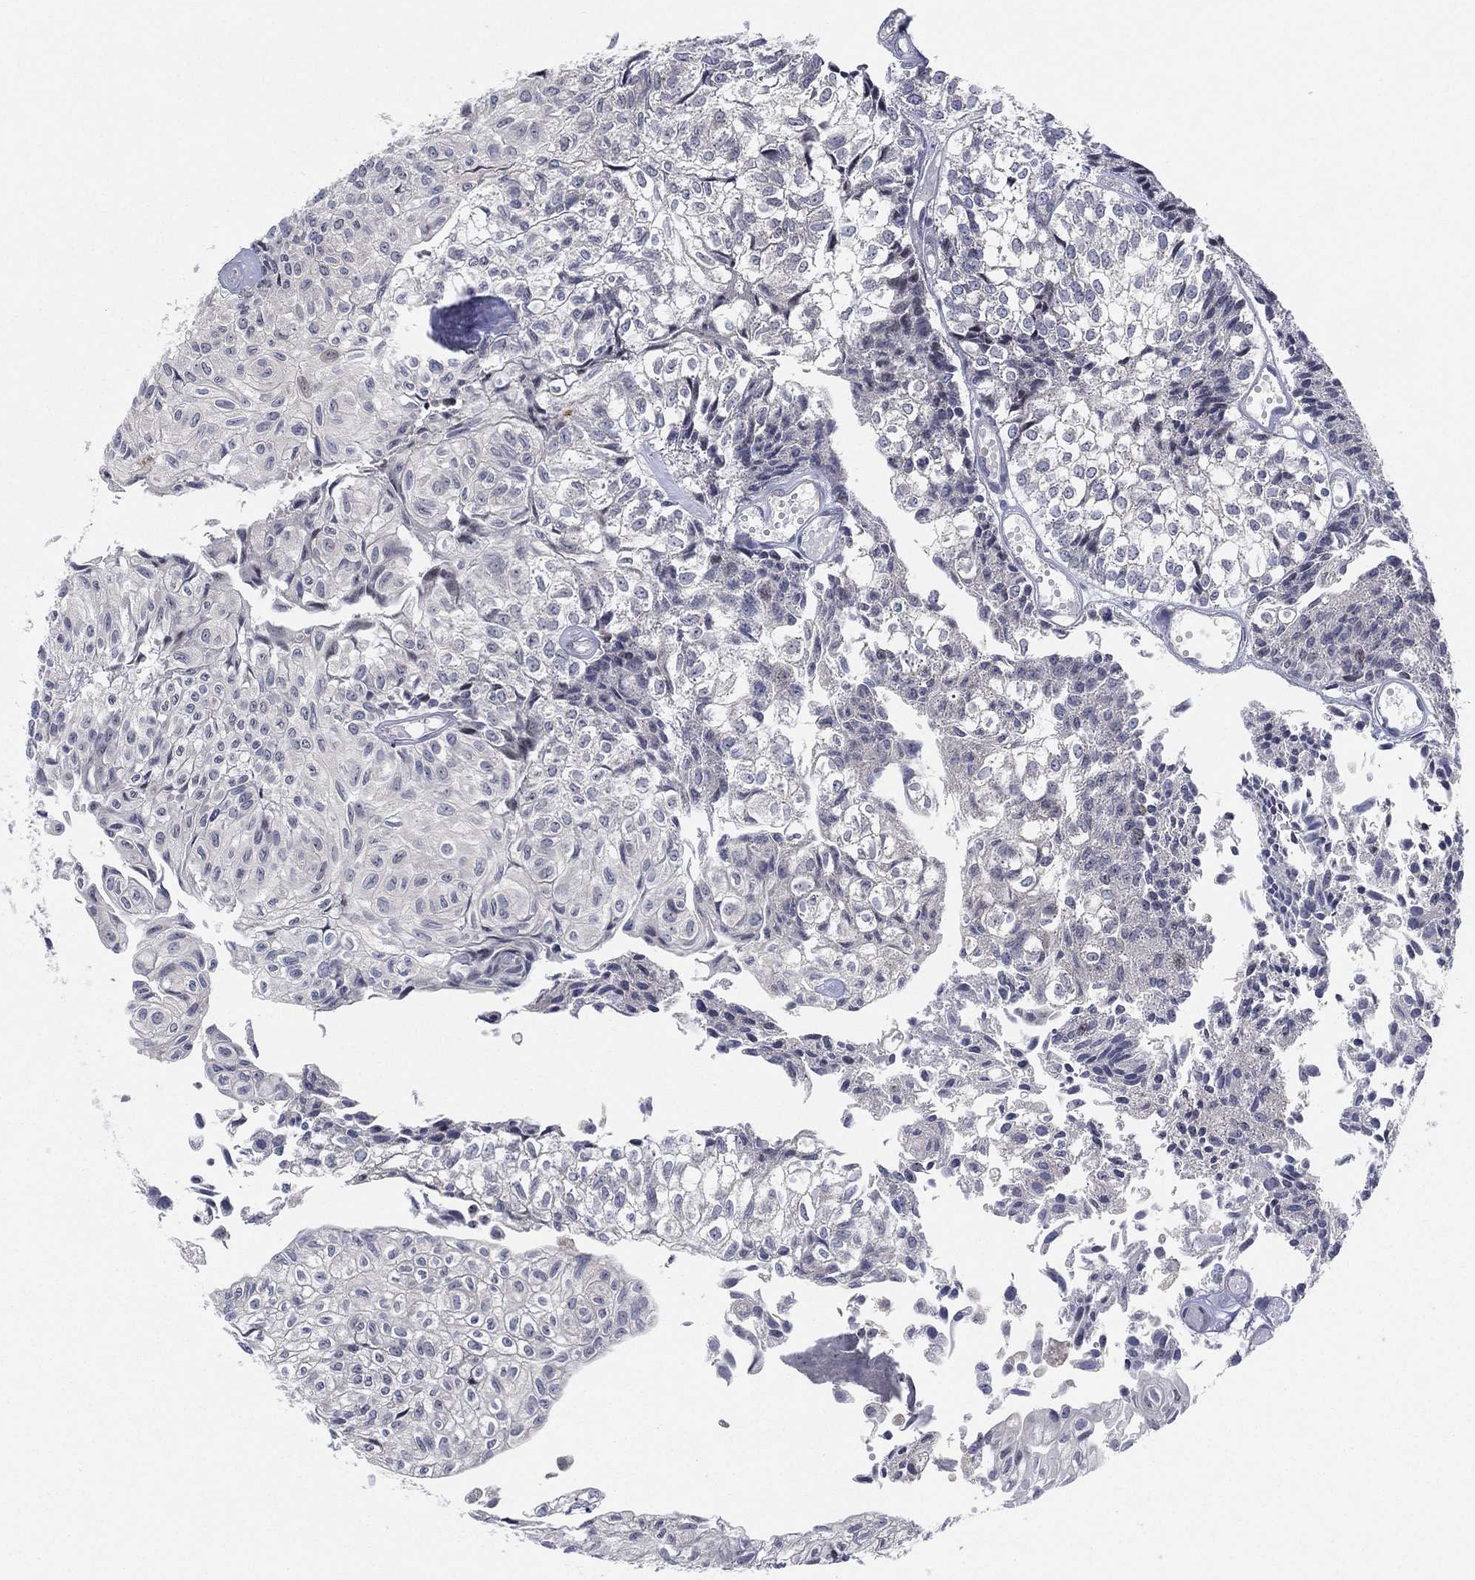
{"staining": {"intensity": "negative", "quantity": "none", "location": "none"}, "tissue": "urothelial cancer", "cell_type": "Tumor cells", "image_type": "cancer", "snomed": [{"axis": "morphology", "description": "Urothelial carcinoma, Low grade"}, {"axis": "topography", "description": "Urinary bladder"}], "caption": "Tumor cells are negative for protein expression in human urothelial cancer.", "gene": "TMCO1", "patient": {"sex": "male", "age": 89}}